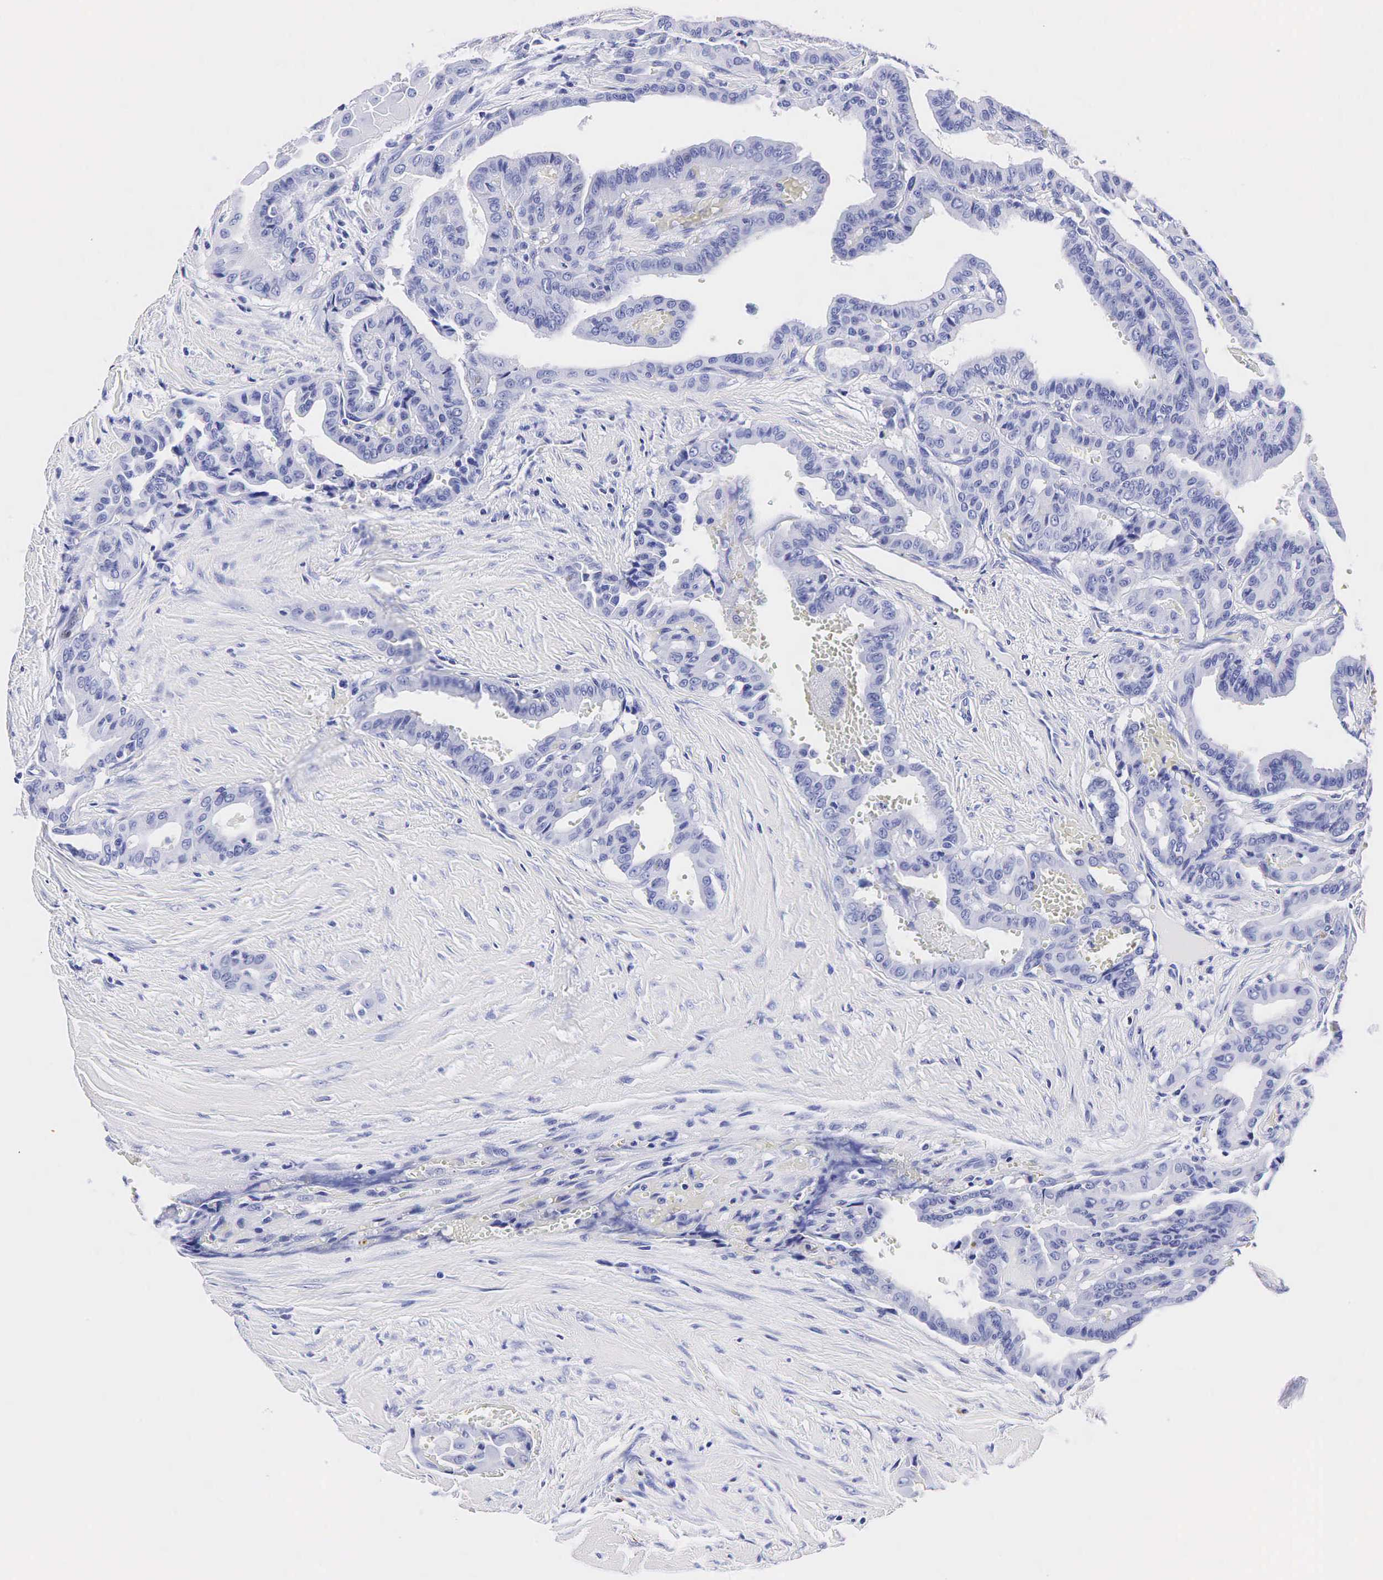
{"staining": {"intensity": "negative", "quantity": "none", "location": "none"}, "tissue": "thyroid cancer", "cell_type": "Tumor cells", "image_type": "cancer", "snomed": [{"axis": "morphology", "description": "Papillary adenocarcinoma, NOS"}, {"axis": "topography", "description": "Thyroid gland"}], "caption": "Thyroid cancer was stained to show a protein in brown. There is no significant positivity in tumor cells. (IHC, brightfield microscopy, high magnification).", "gene": "KLK3", "patient": {"sex": "male", "age": 87}}